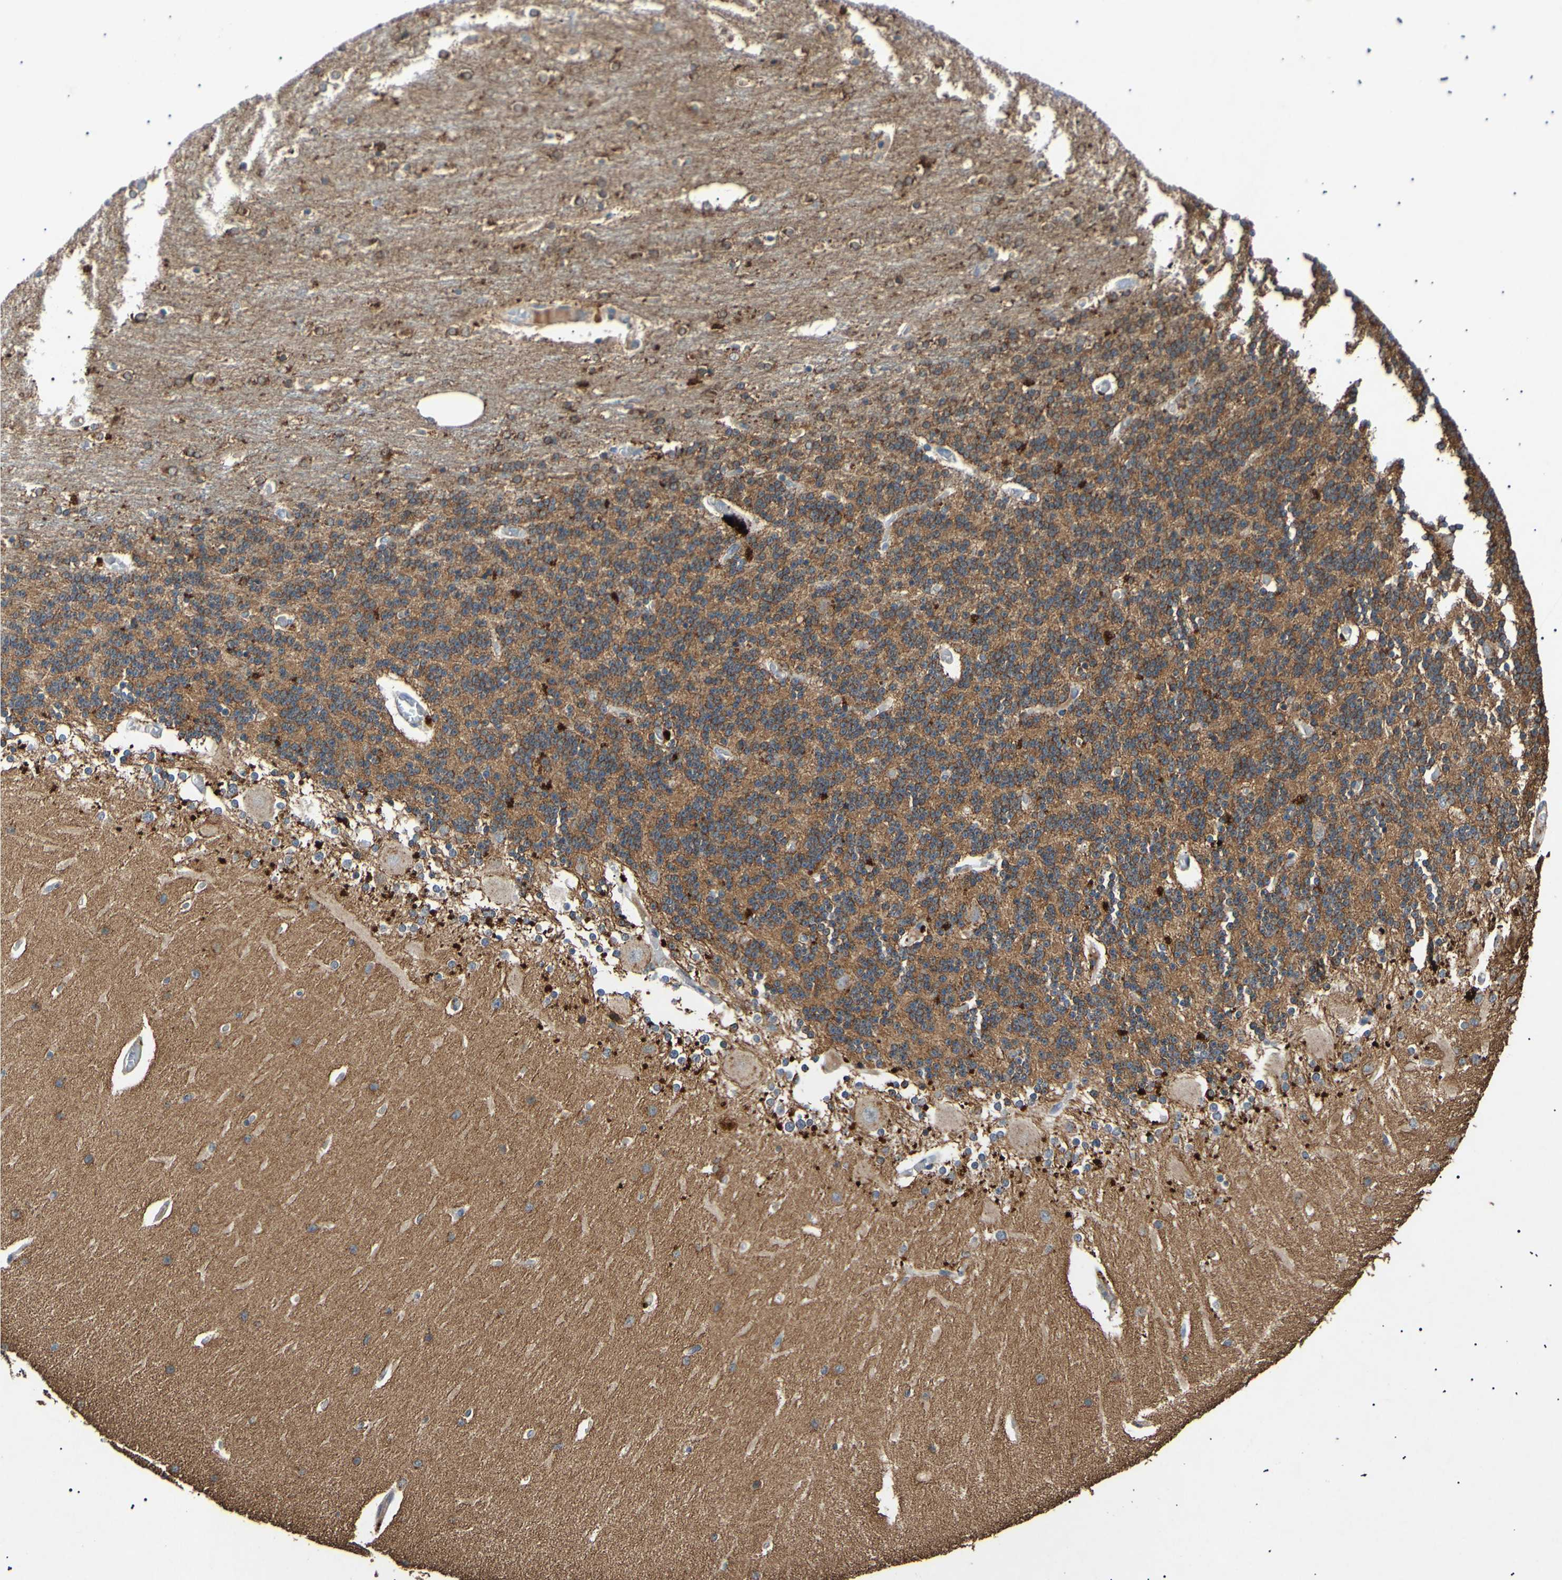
{"staining": {"intensity": "weak", "quantity": "25%-75%", "location": "cytoplasmic/membranous"}, "tissue": "cerebellum", "cell_type": "Cells in granular layer", "image_type": "normal", "snomed": [{"axis": "morphology", "description": "Normal tissue, NOS"}, {"axis": "topography", "description": "Cerebellum"}], "caption": "Weak cytoplasmic/membranous expression for a protein is seen in about 25%-75% of cells in granular layer of unremarkable cerebellum using immunohistochemistry.", "gene": "TUBB4A", "patient": {"sex": "female", "age": 54}}